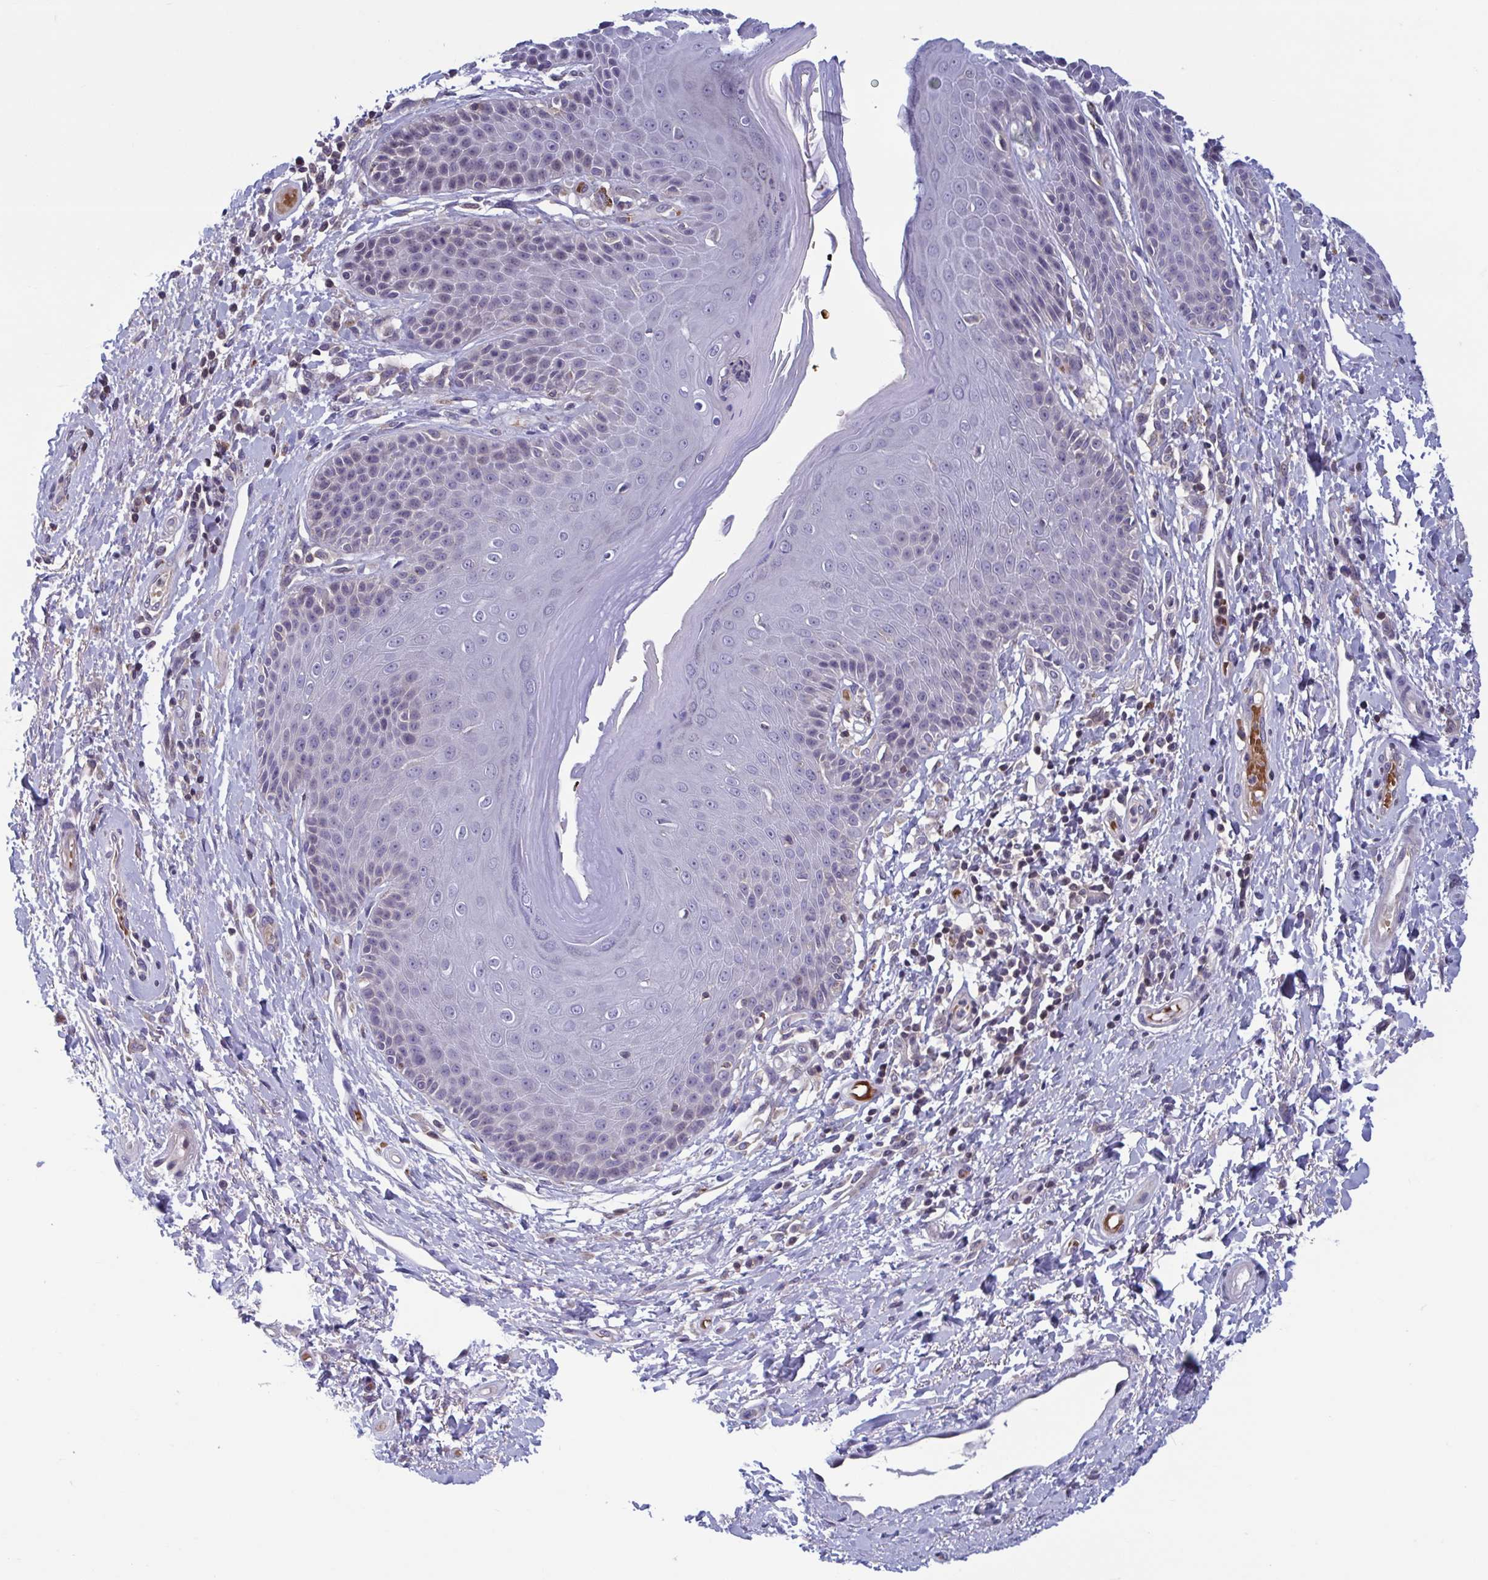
{"staining": {"intensity": "weak", "quantity": "<25%", "location": "cytoplasmic/membranous"}, "tissue": "skin", "cell_type": "Epidermal cells", "image_type": "normal", "snomed": [{"axis": "morphology", "description": "Normal tissue, NOS"}, {"axis": "topography", "description": "Anal"}, {"axis": "topography", "description": "Peripheral nerve tissue"}], "caption": "This micrograph is of unremarkable skin stained with immunohistochemistry (IHC) to label a protein in brown with the nuclei are counter-stained blue. There is no expression in epidermal cells. Nuclei are stained in blue.", "gene": "LRRC38", "patient": {"sex": "male", "age": 51}}